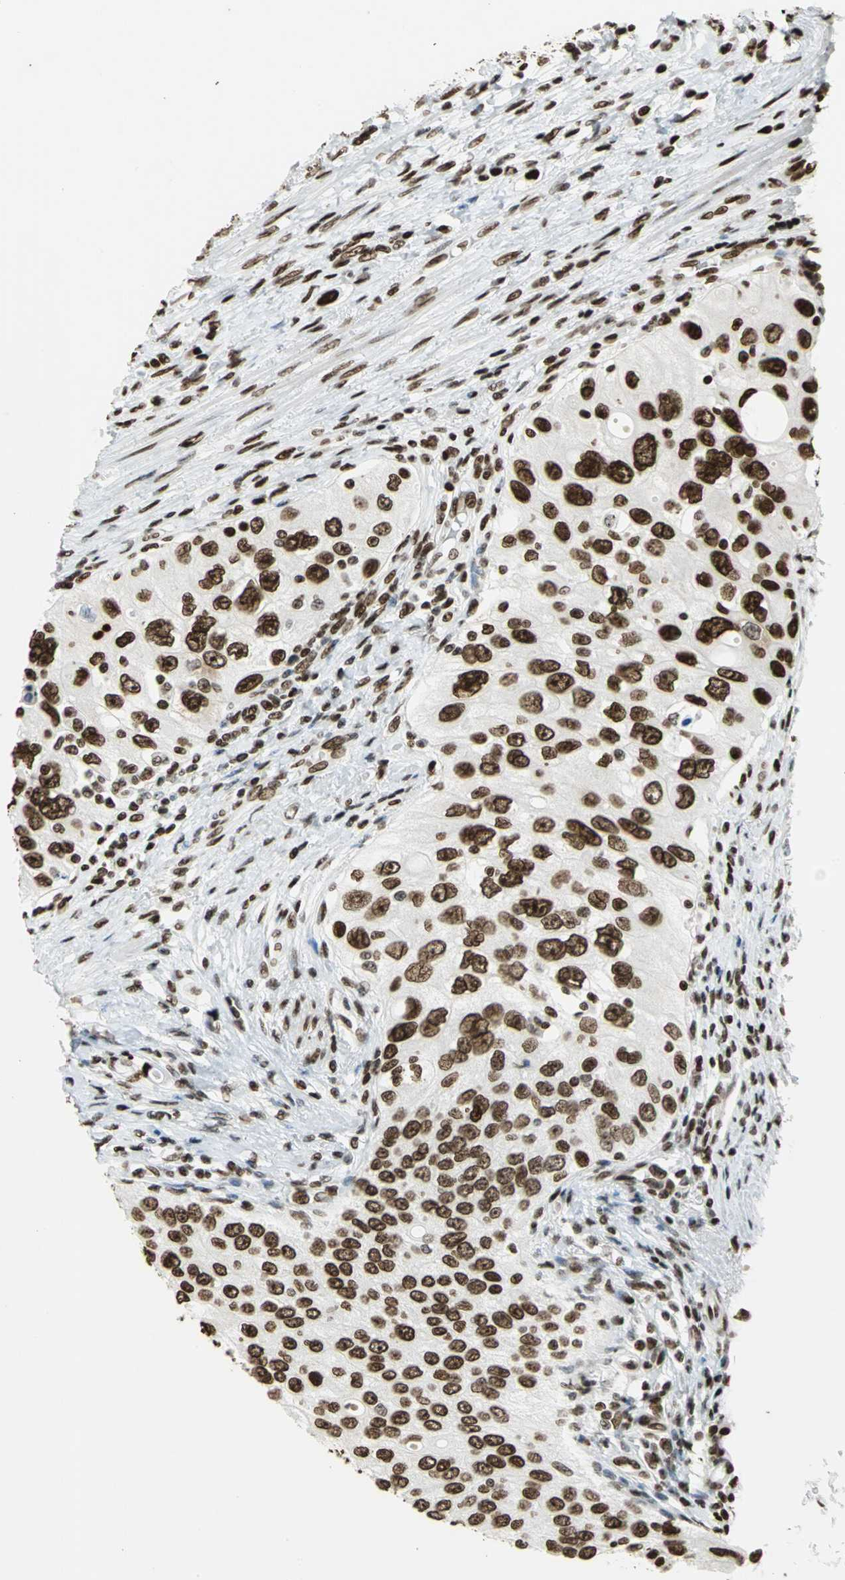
{"staining": {"intensity": "strong", "quantity": ">75%", "location": "nuclear"}, "tissue": "urothelial cancer", "cell_type": "Tumor cells", "image_type": "cancer", "snomed": [{"axis": "morphology", "description": "Urothelial carcinoma, High grade"}, {"axis": "topography", "description": "Urinary bladder"}], "caption": "High-grade urothelial carcinoma tissue exhibits strong nuclear positivity in about >75% of tumor cells, visualized by immunohistochemistry. (DAB (3,3'-diaminobenzidine) IHC with brightfield microscopy, high magnification).", "gene": "HMGB1", "patient": {"sex": "female", "age": 56}}